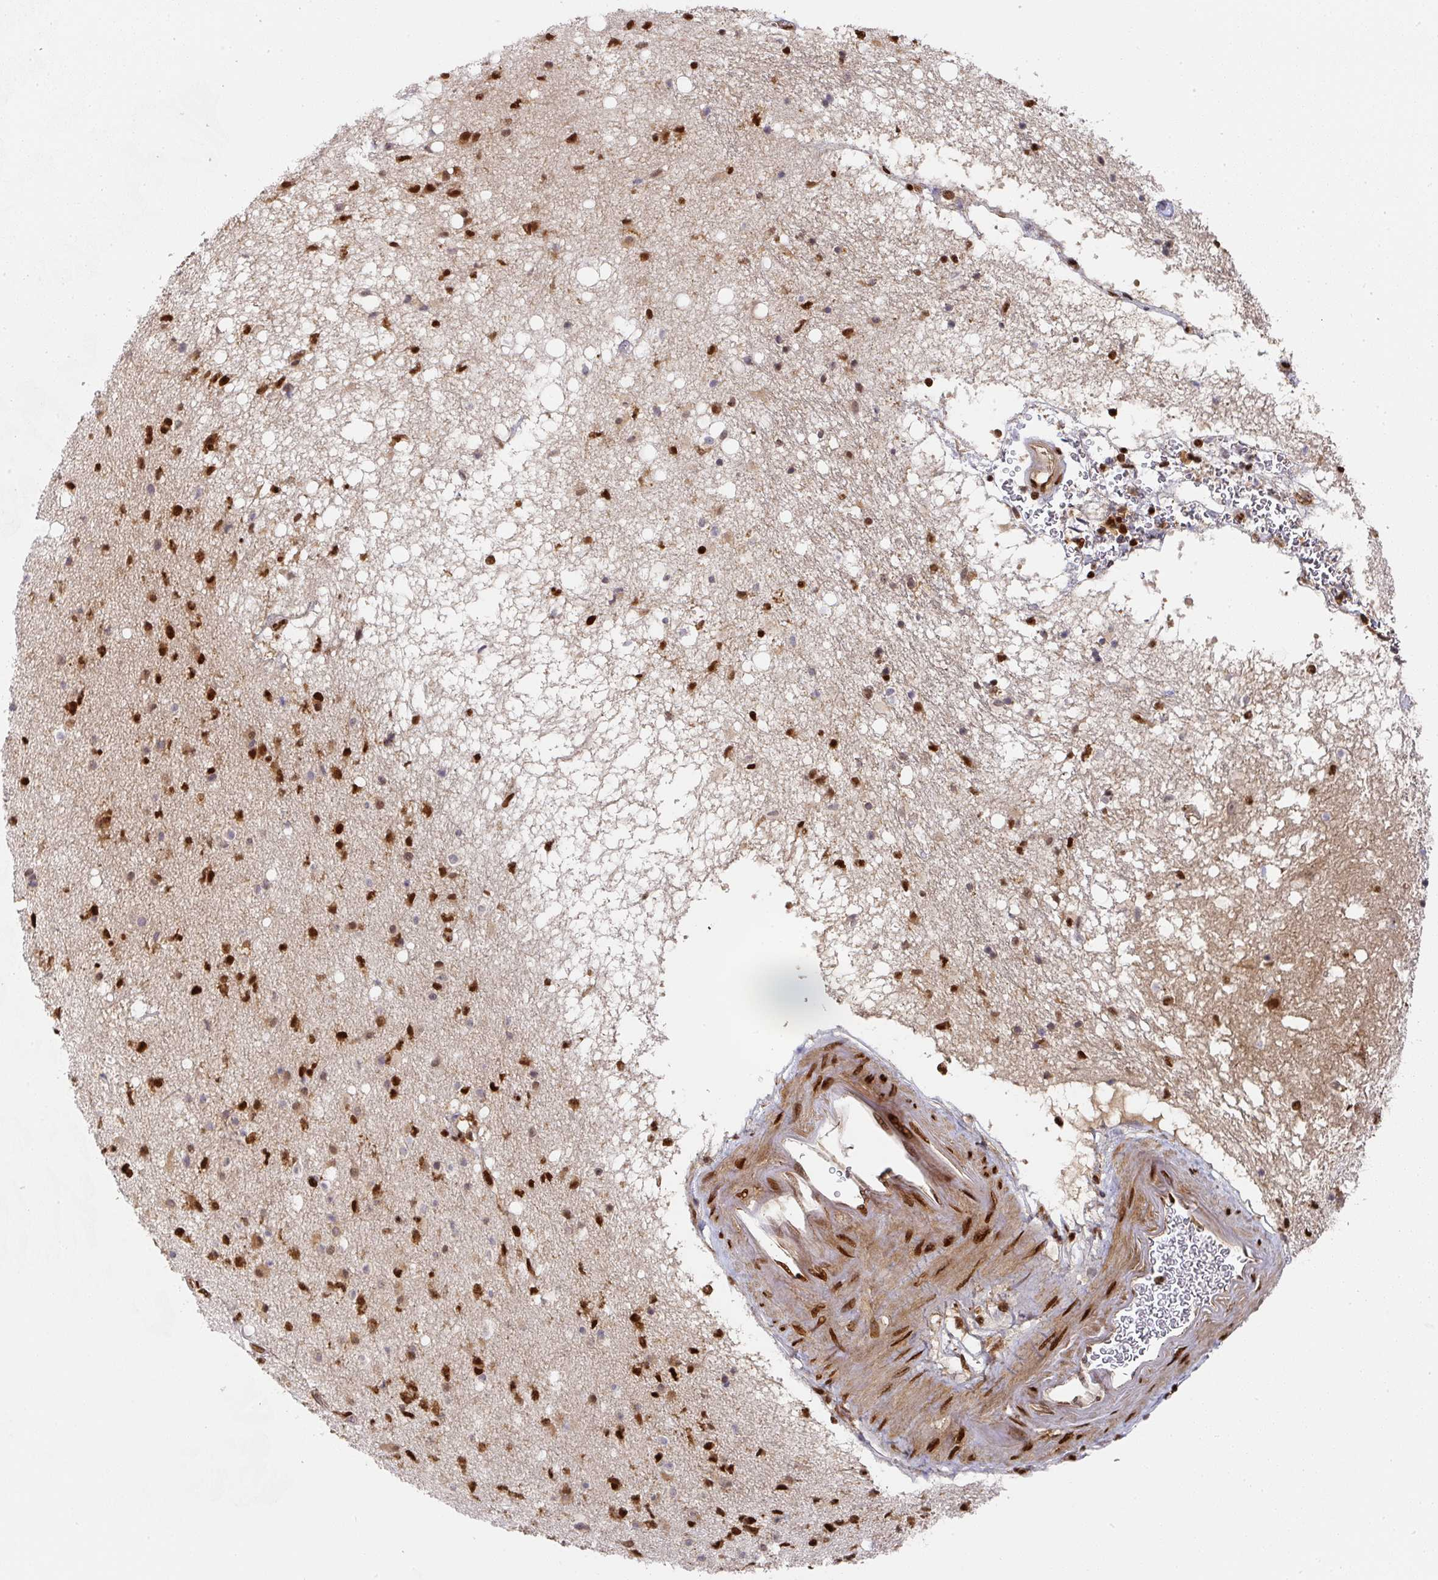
{"staining": {"intensity": "strong", "quantity": ">75%", "location": "nuclear"}, "tissue": "caudate", "cell_type": "Glial cells", "image_type": "normal", "snomed": [{"axis": "morphology", "description": "Normal tissue, NOS"}, {"axis": "topography", "description": "Lateral ventricle wall"}], "caption": "This is a histology image of immunohistochemistry (IHC) staining of normal caudate, which shows strong staining in the nuclear of glial cells.", "gene": "DIDO1", "patient": {"sex": "male", "age": 58}}